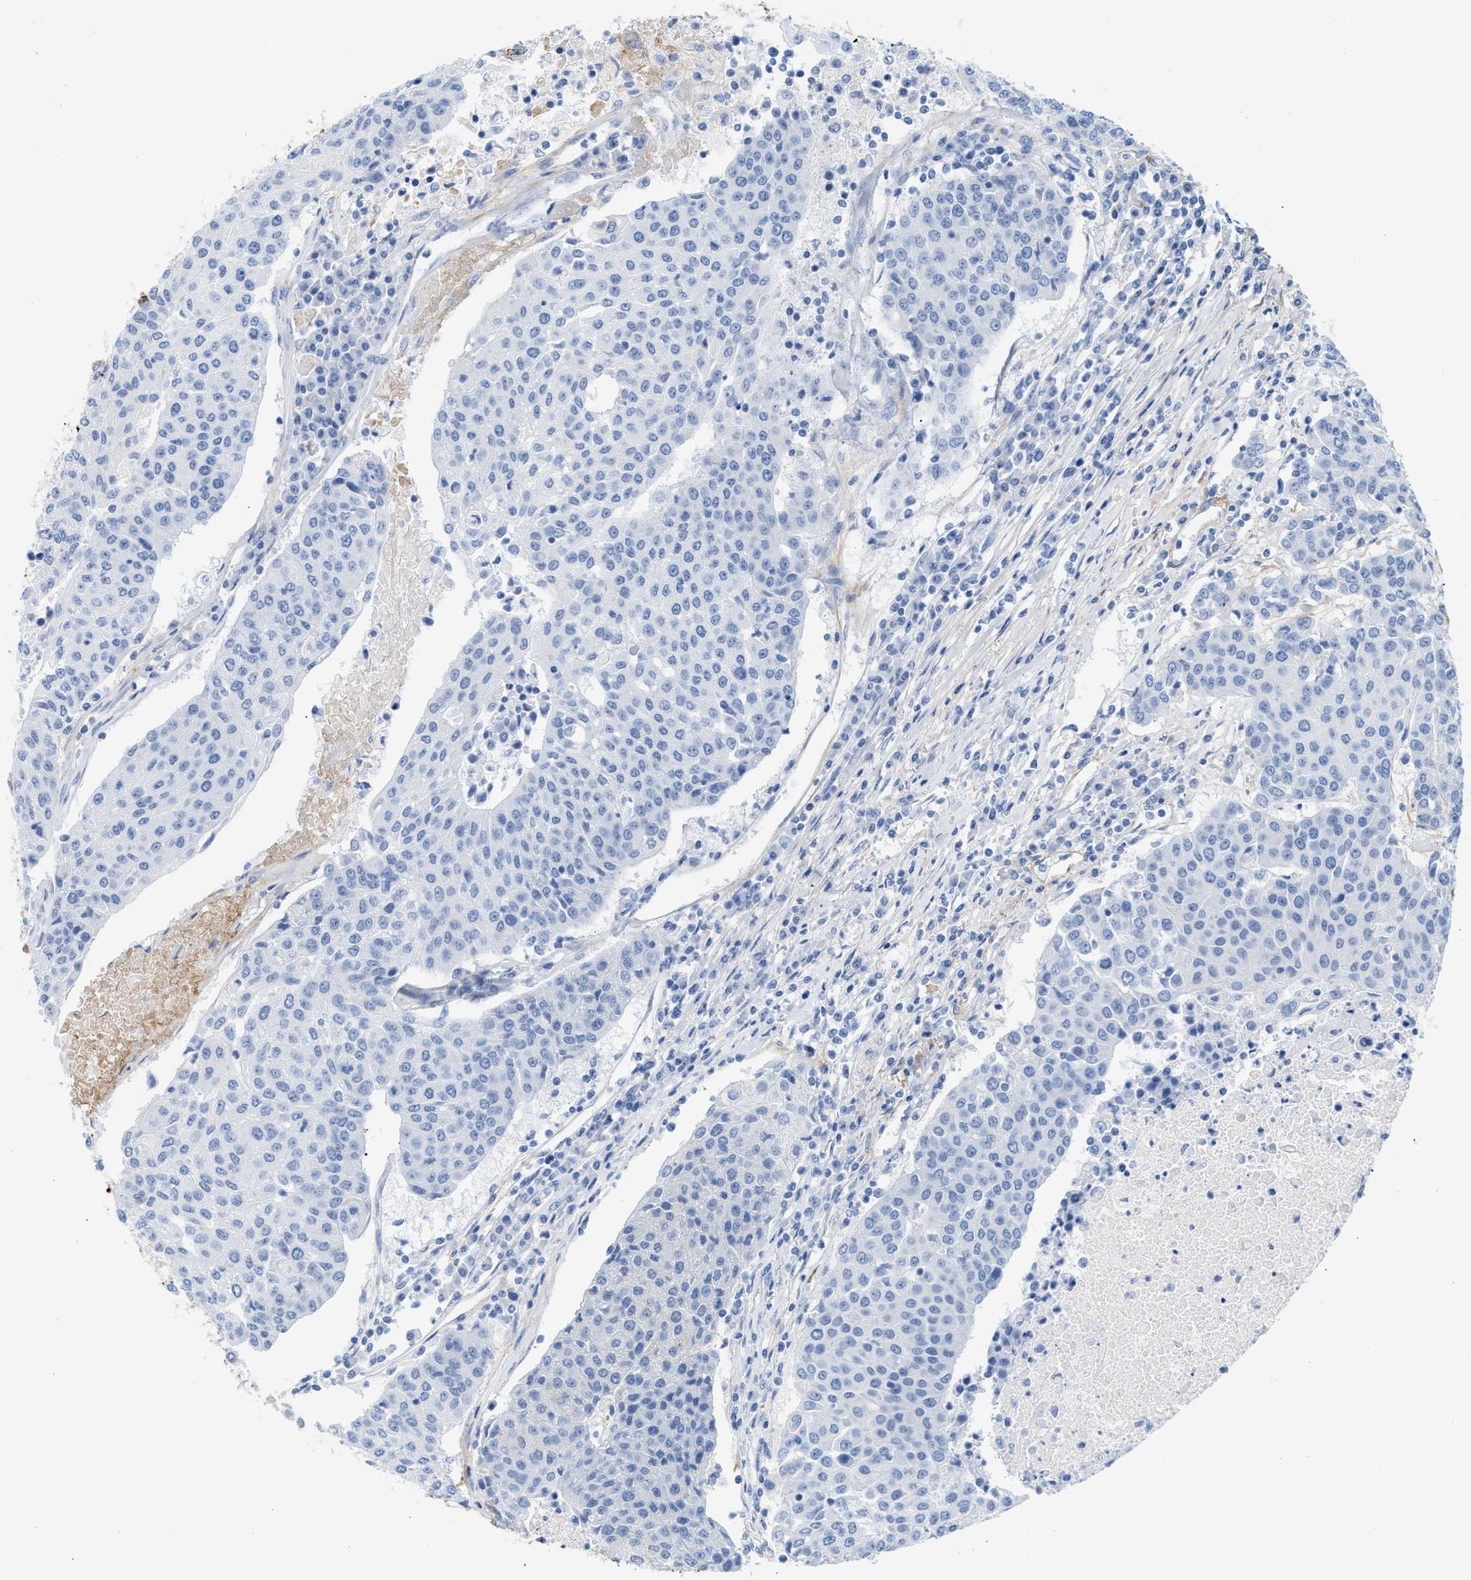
{"staining": {"intensity": "negative", "quantity": "none", "location": "none"}, "tissue": "urothelial cancer", "cell_type": "Tumor cells", "image_type": "cancer", "snomed": [{"axis": "morphology", "description": "Urothelial carcinoma, High grade"}, {"axis": "topography", "description": "Urinary bladder"}], "caption": "A high-resolution histopathology image shows IHC staining of urothelial carcinoma (high-grade), which displays no significant expression in tumor cells.", "gene": "TNR", "patient": {"sex": "female", "age": 85}}